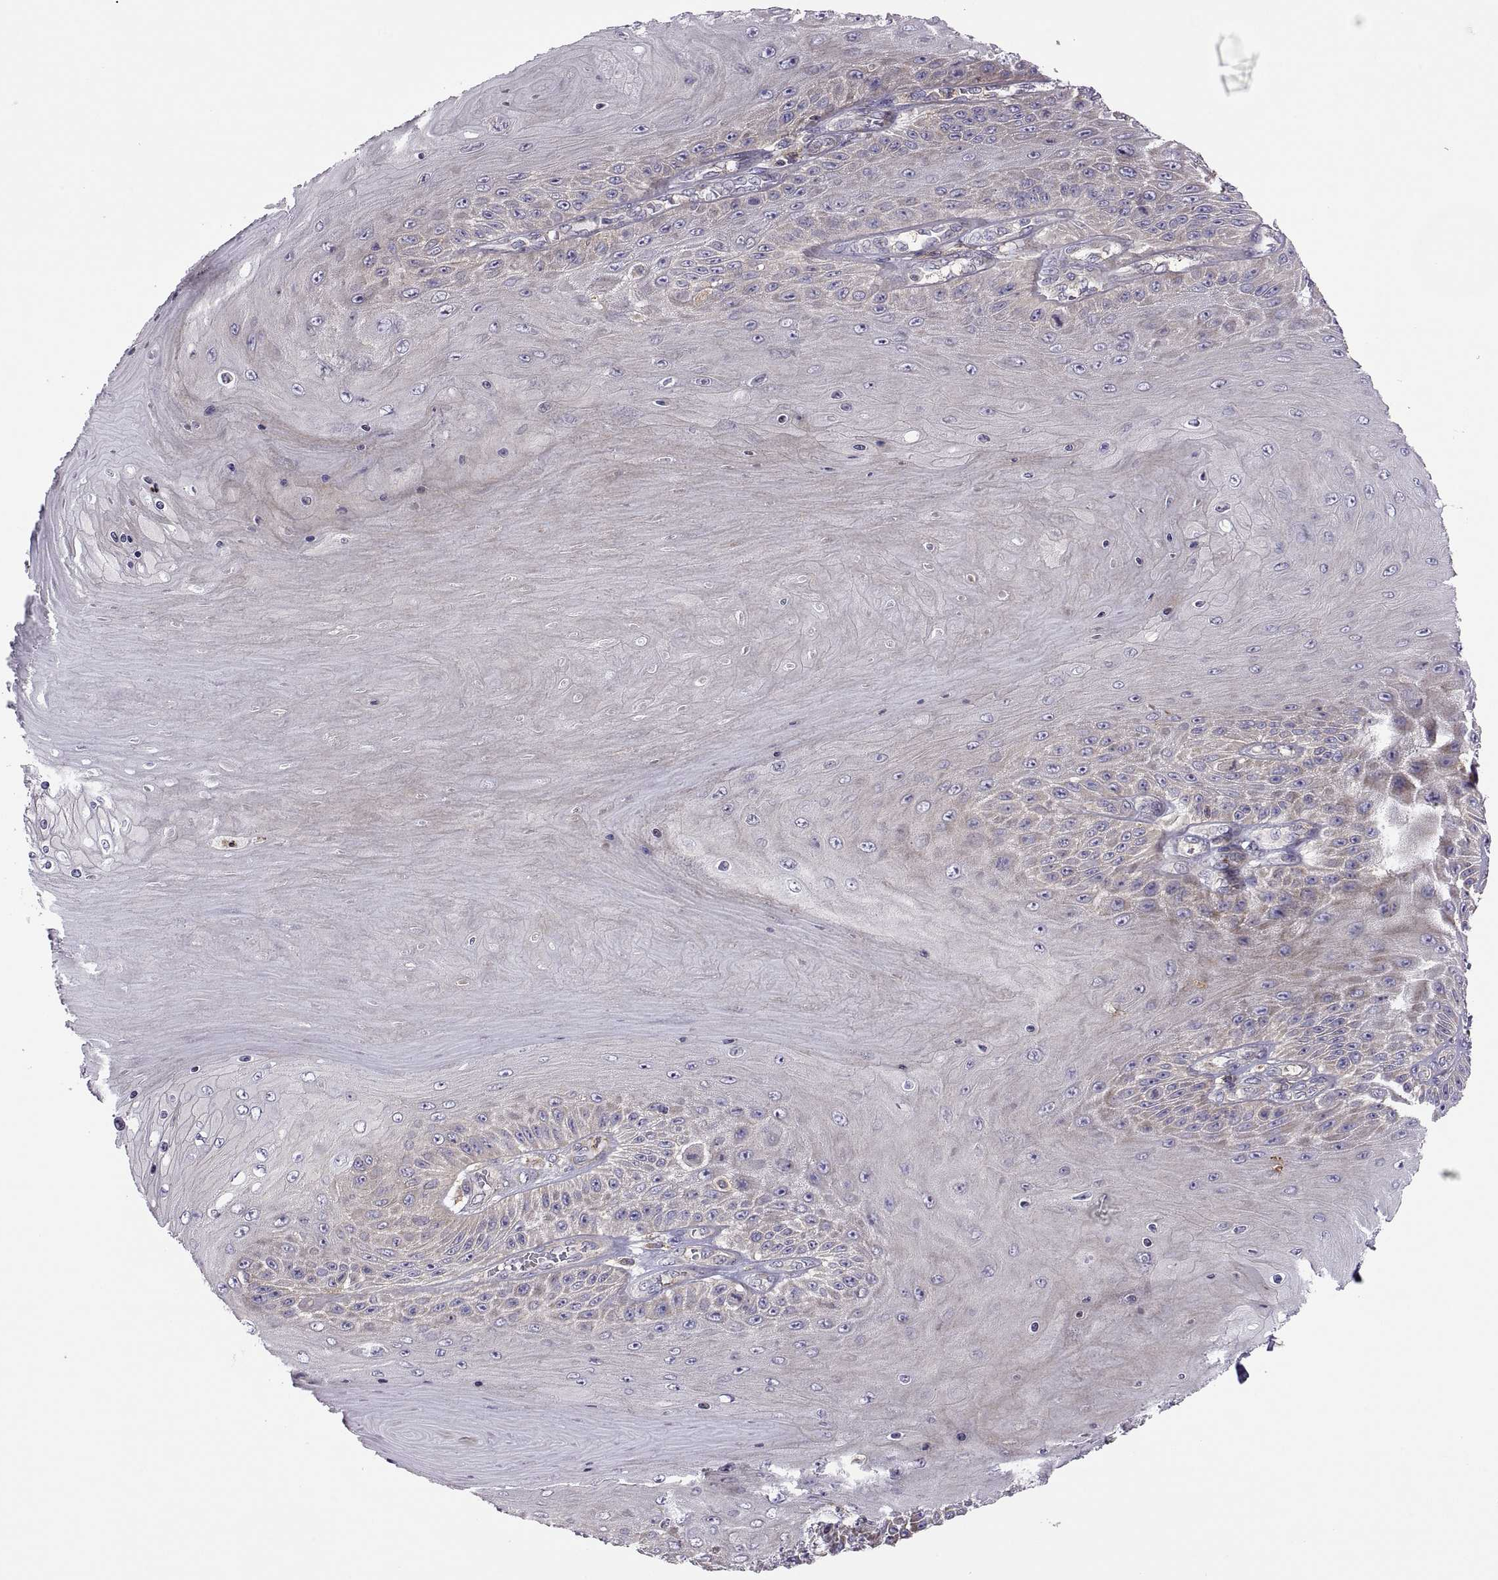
{"staining": {"intensity": "weak", "quantity": "25%-75%", "location": "cytoplasmic/membranous"}, "tissue": "skin cancer", "cell_type": "Tumor cells", "image_type": "cancer", "snomed": [{"axis": "morphology", "description": "Squamous cell carcinoma, NOS"}, {"axis": "topography", "description": "Skin"}], "caption": "Immunohistochemical staining of human skin cancer displays low levels of weak cytoplasmic/membranous protein staining in about 25%-75% of tumor cells.", "gene": "SPATA32", "patient": {"sex": "male", "age": 62}}